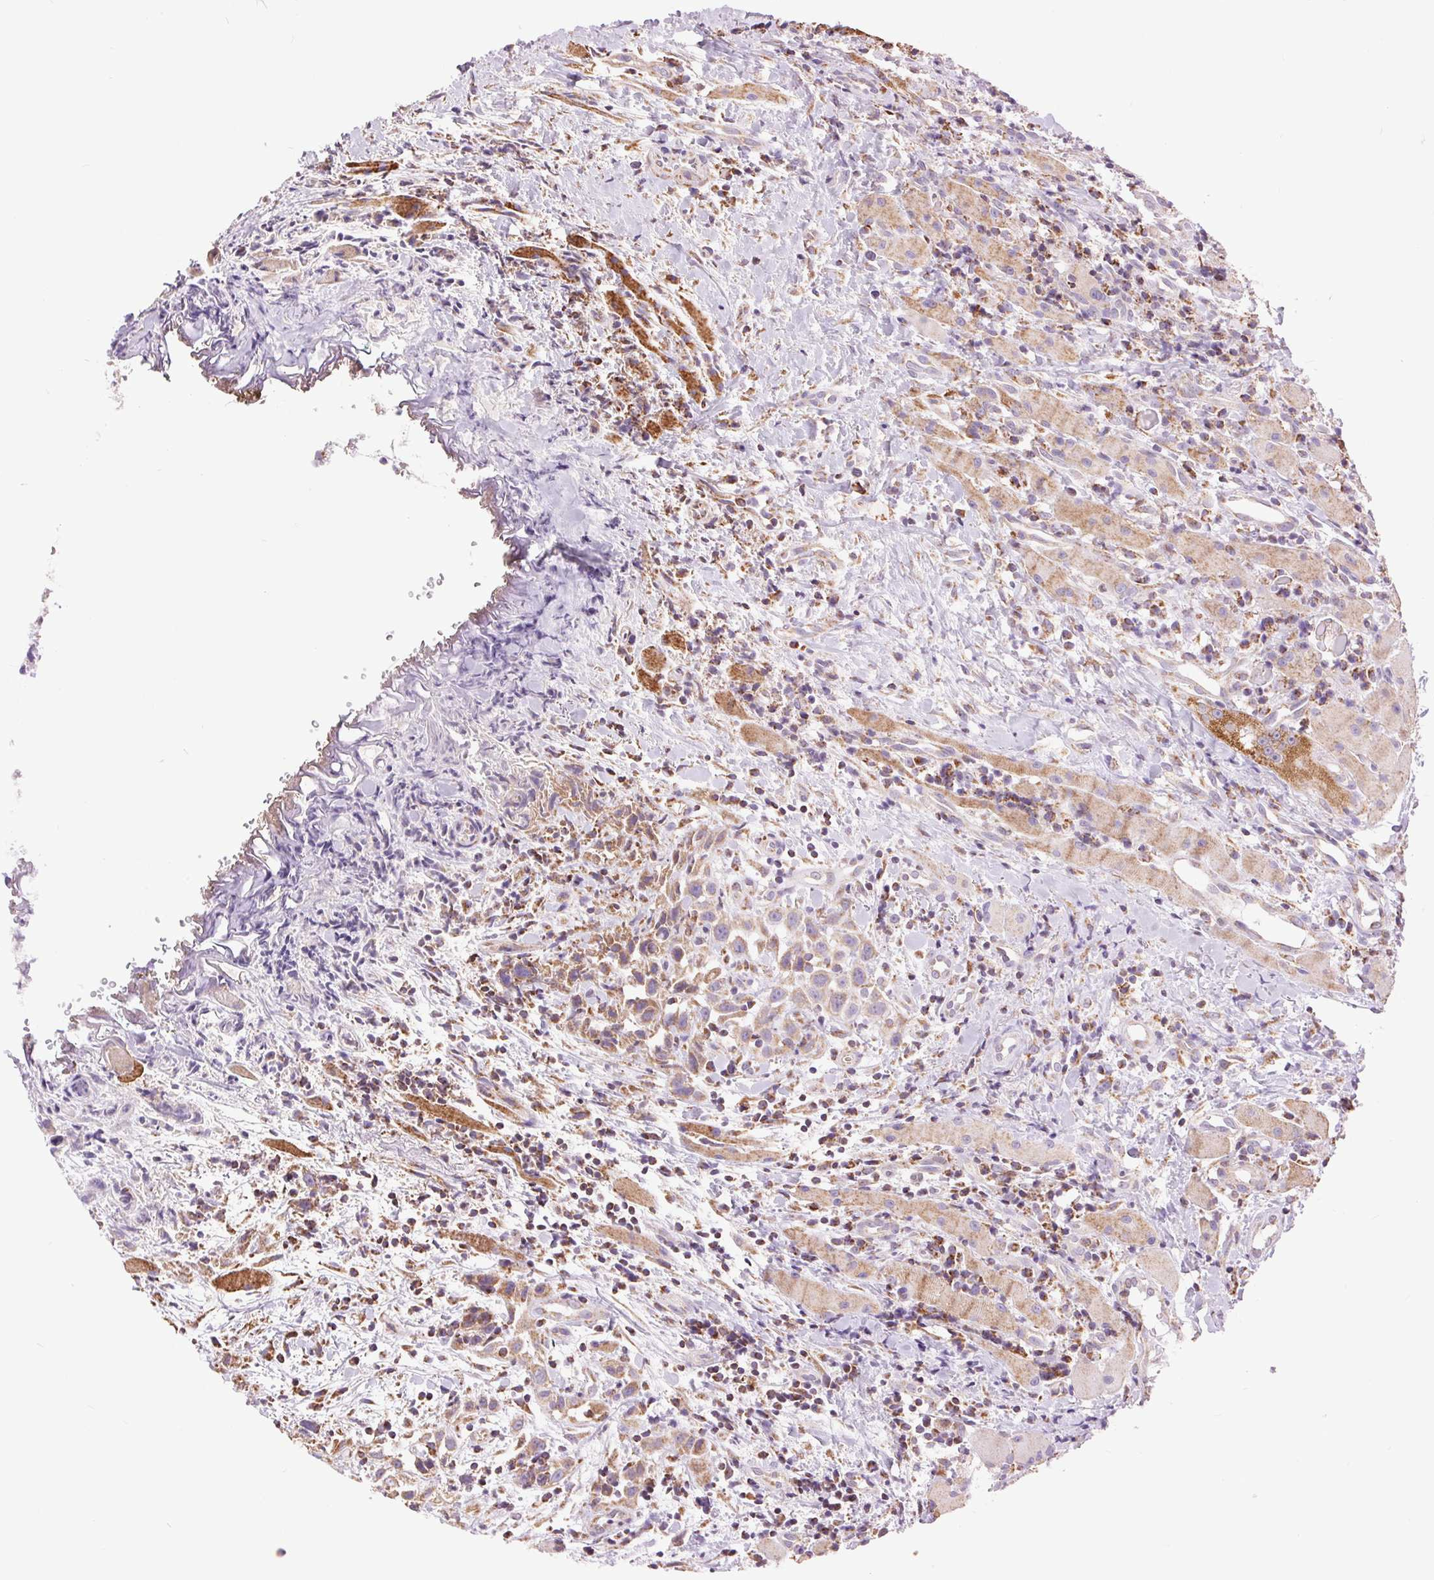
{"staining": {"intensity": "weak", "quantity": ">75%", "location": "cytoplasmic/membranous"}, "tissue": "head and neck cancer", "cell_type": "Tumor cells", "image_type": "cancer", "snomed": [{"axis": "morphology", "description": "Squamous cell carcinoma, NOS"}, {"axis": "topography", "description": "Head-Neck"}], "caption": "Protein staining displays weak cytoplasmic/membranous expression in about >75% of tumor cells in squamous cell carcinoma (head and neck).", "gene": "ATP5PB", "patient": {"sex": "female", "age": 95}}